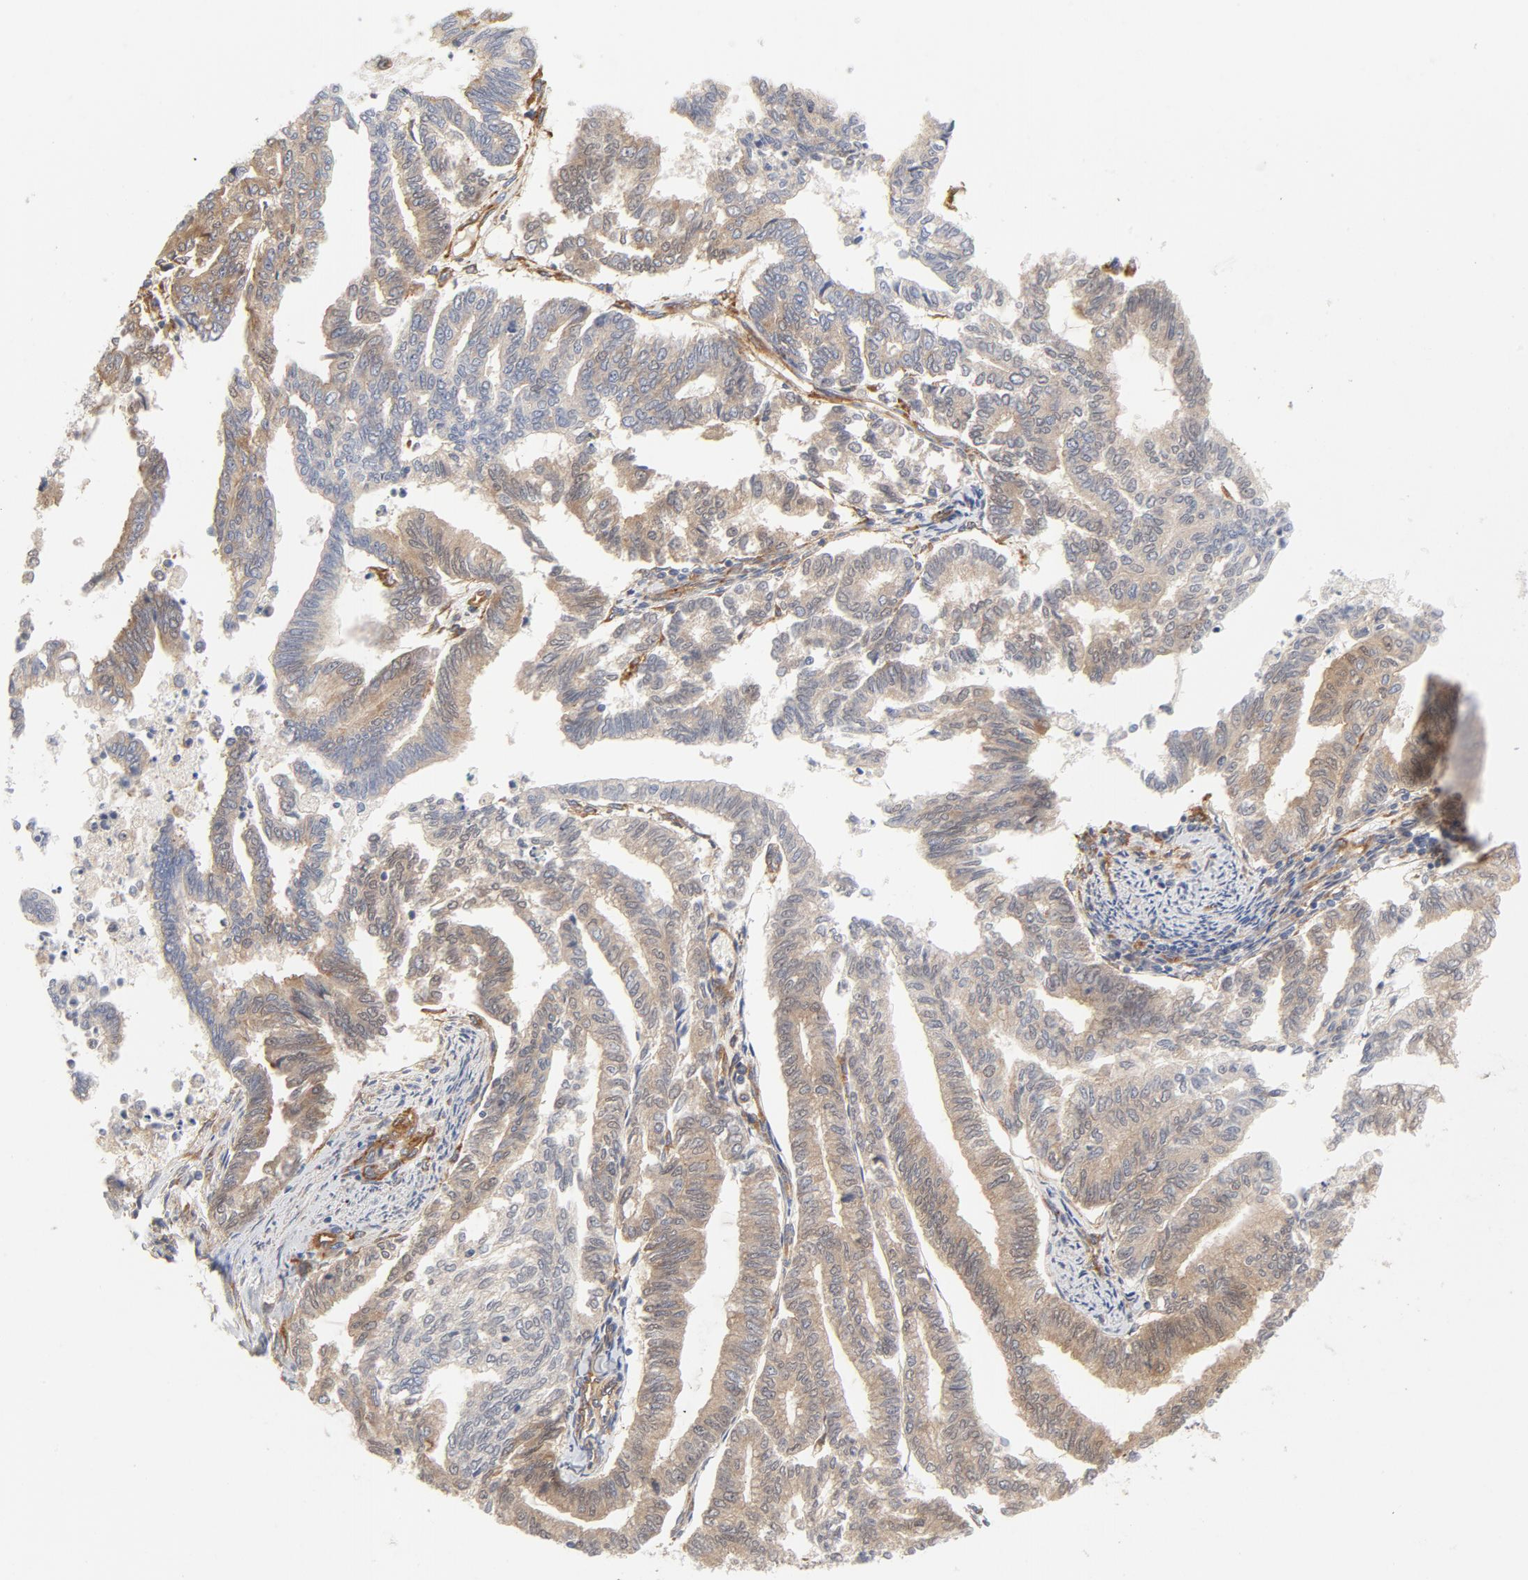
{"staining": {"intensity": "moderate", "quantity": "25%-75%", "location": "cytoplasmic/membranous"}, "tissue": "endometrial cancer", "cell_type": "Tumor cells", "image_type": "cancer", "snomed": [{"axis": "morphology", "description": "Adenocarcinoma, NOS"}, {"axis": "topography", "description": "Endometrium"}], "caption": "A photomicrograph of endometrial cancer stained for a protein demonstrates moderate cytoplasmic/membranous brown staining in tumor cells.", "gene": "AP2A1", "patient": {"sex": "female", "age": 79}}